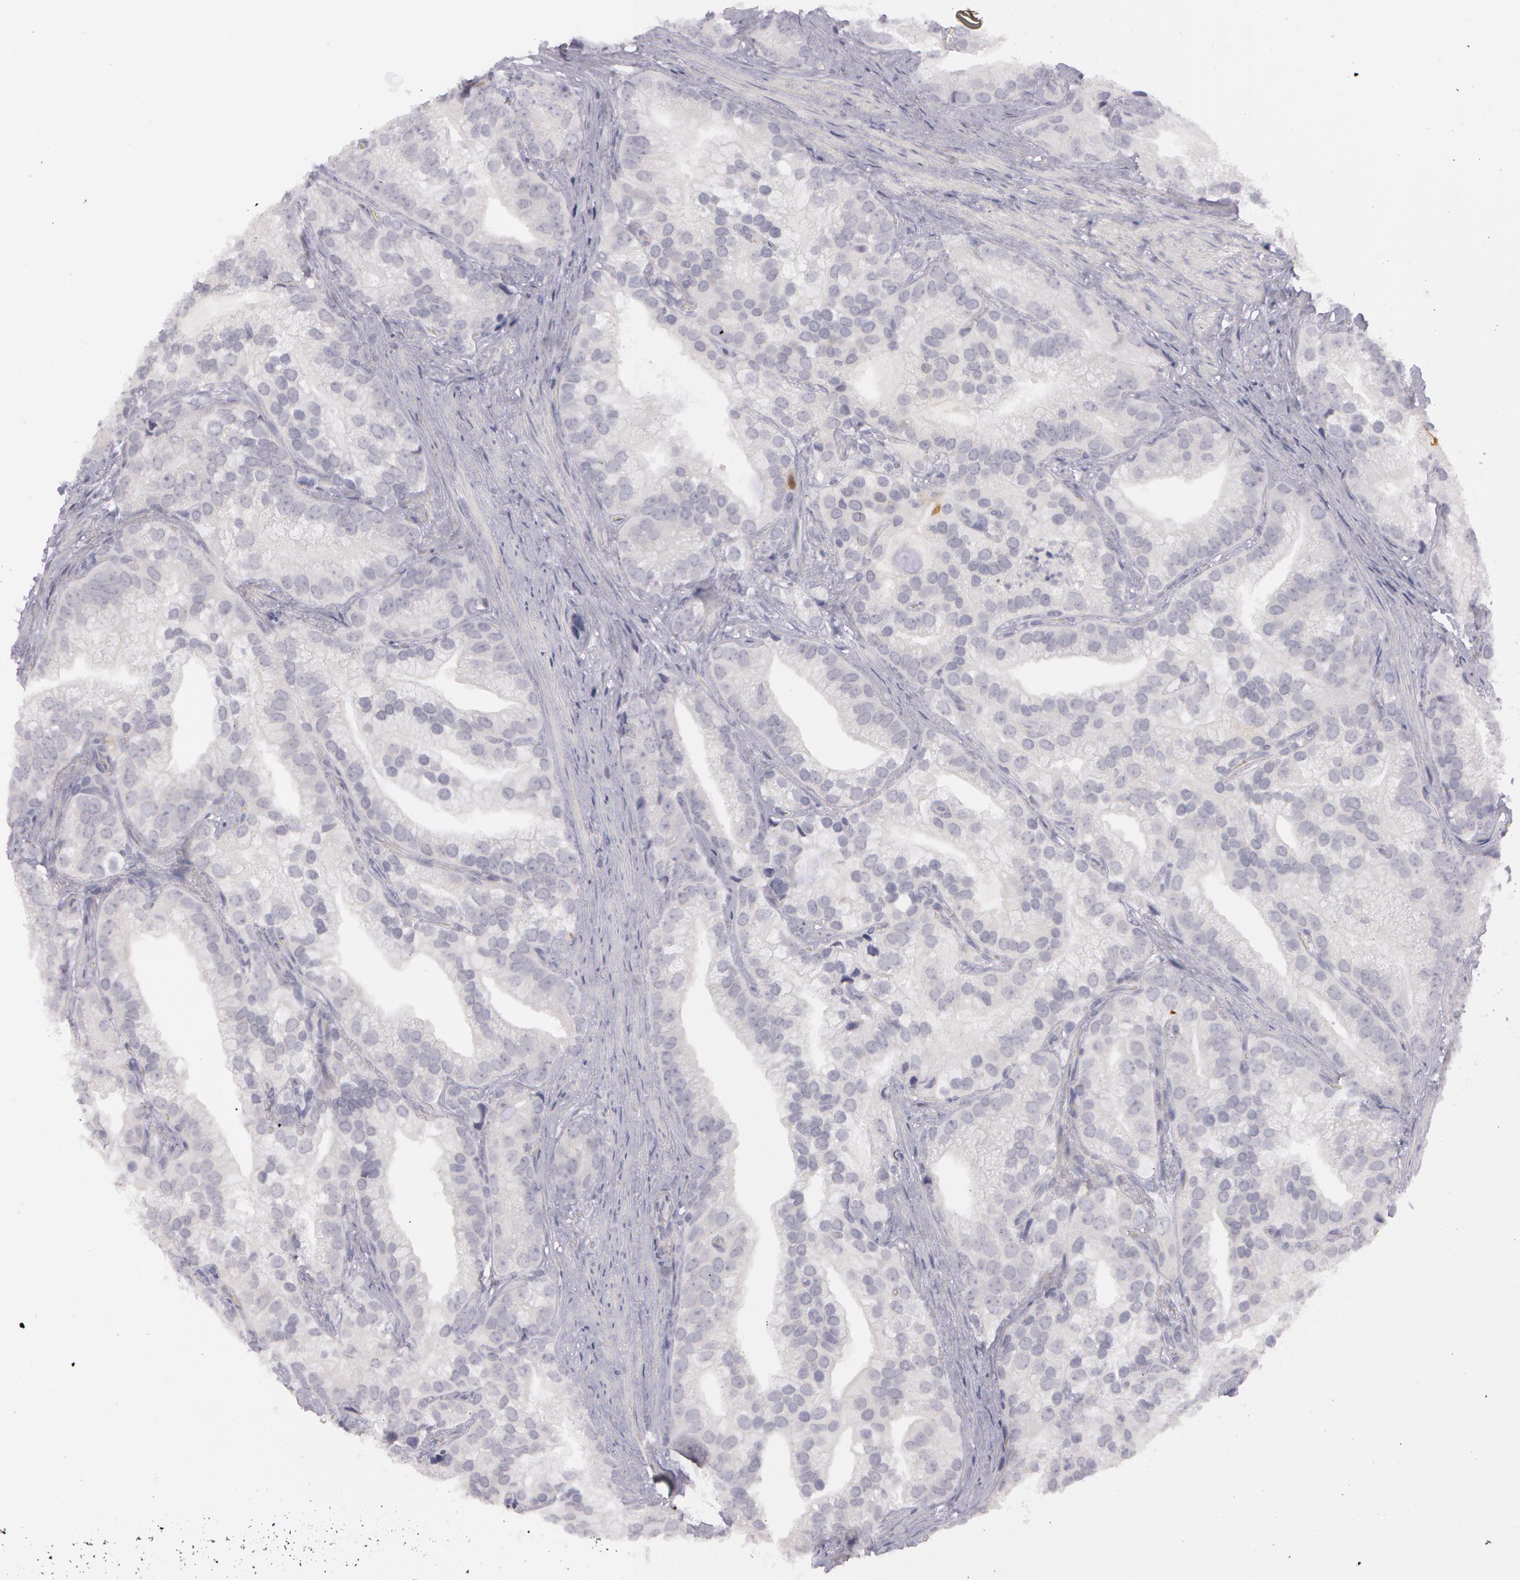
{"staining": {"intensity": "negative", "quantity": "none", "location": "none"}, "tissue": "prostate cancer", "cell_type": "Tumor cells", "image_type": "cancer", "snomed": [{"axis": "morphology", "description": "Adenocarcinoma, Low grade"}, {"axis": "topography", "description": "Prostate"}], "caption": "This is an IHC micrograph of adenocarcinoma (low-grade) (prostate). There is no positivity in tumor cells.", "gene": "IL1RN", "patient": {"sex": "male", "age": 71}}